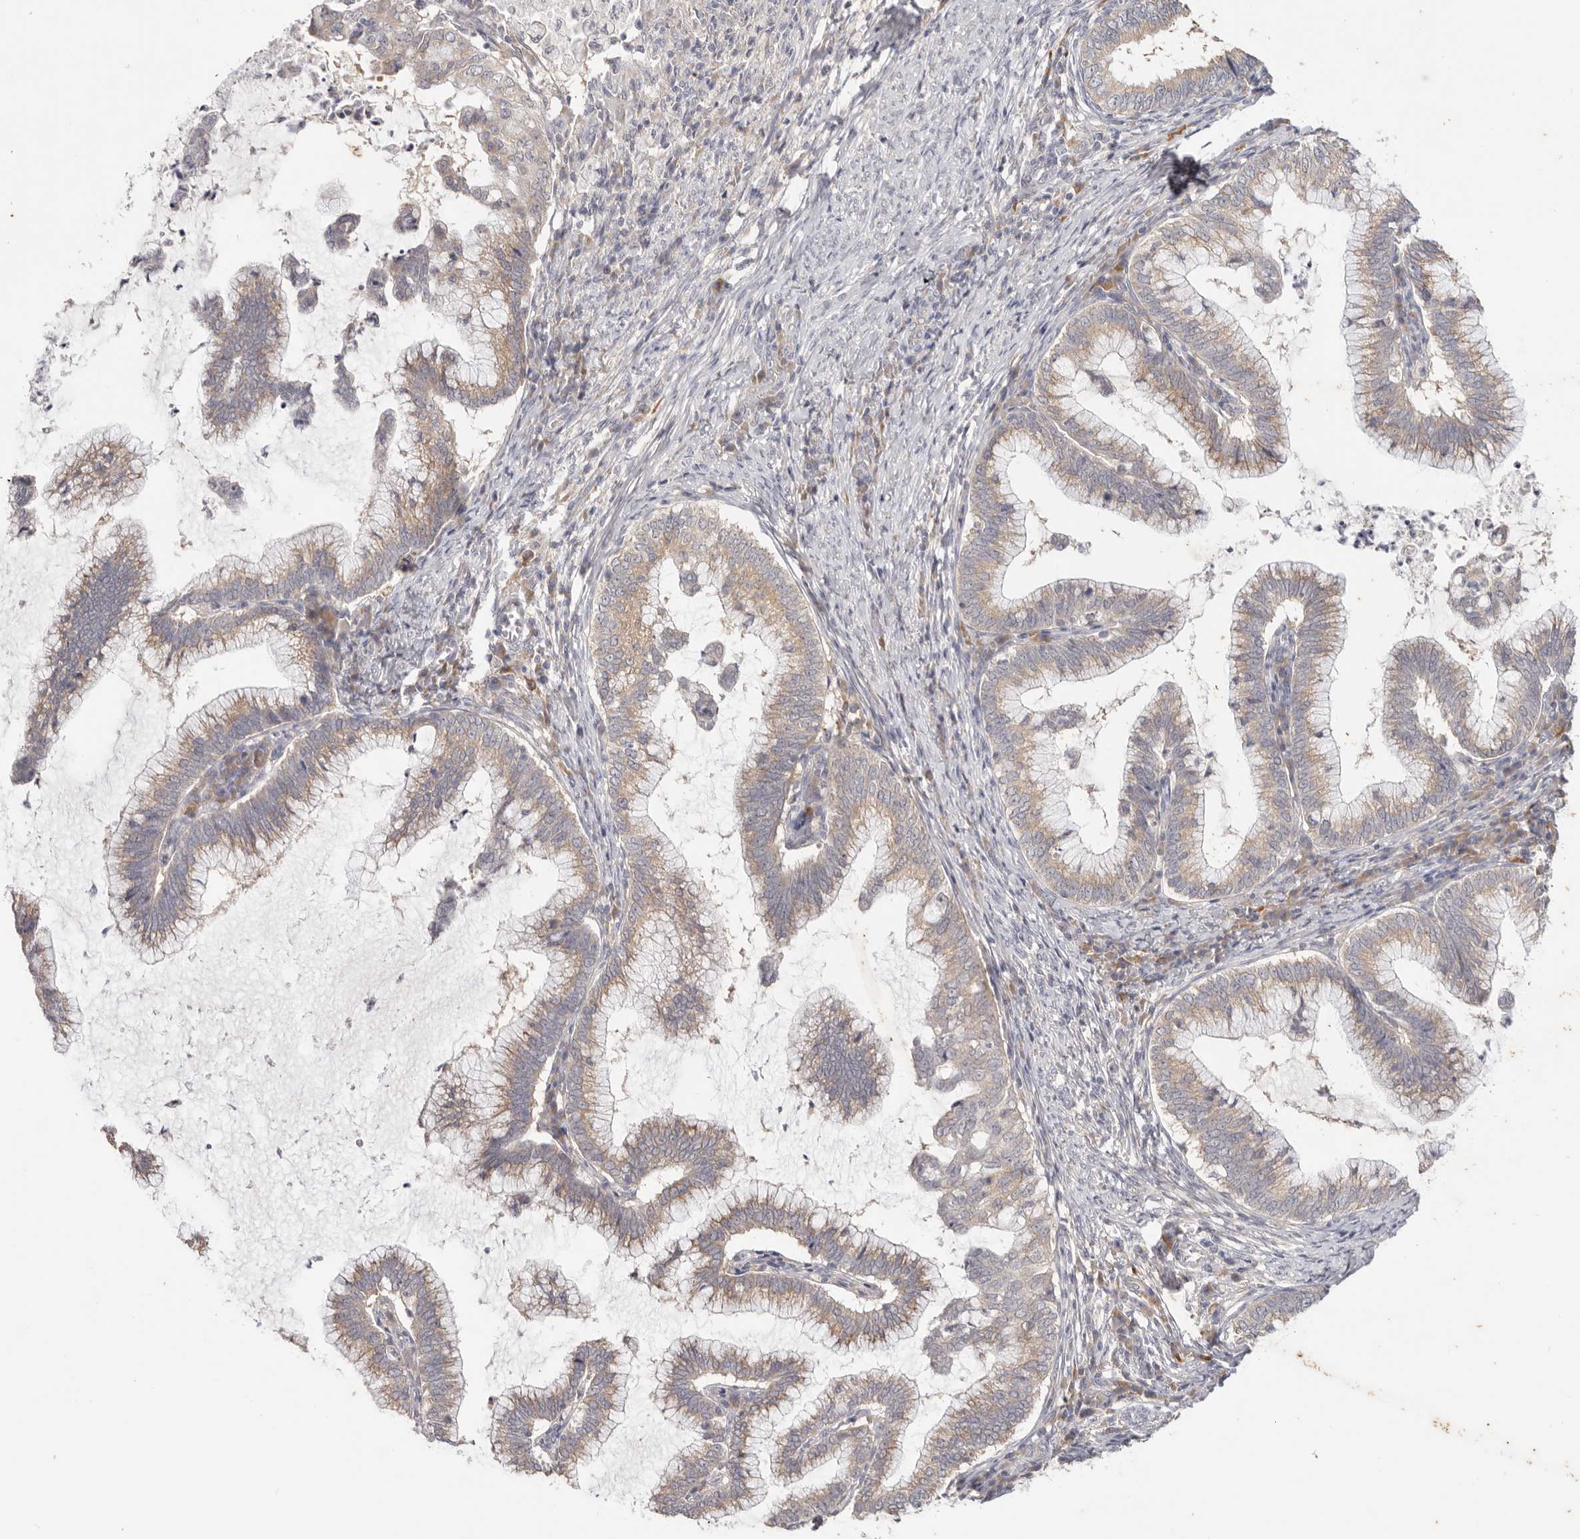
{"staining": {"intensity": "weak", "quantity": ">75%", "location": "cytoplasmic/membranous"}, "tissue": "cervical cancer", "cell_type": "Tumor cells", "image_type": "cancer", "snomed": [{"axis": "morphology", "description": "Adenocarcinoma, NOS"}, {"axis": "topography", "description": "Cervix"}], "caption": "Human adenocarcinoma (cervical) stained for a protein (brown) demonstrates weak cytoplasmic/membranous positive positivity in approximately >75% of tumor cells.", "gene": "WDR77", "patient": {"sex": "female", "age": 36}}